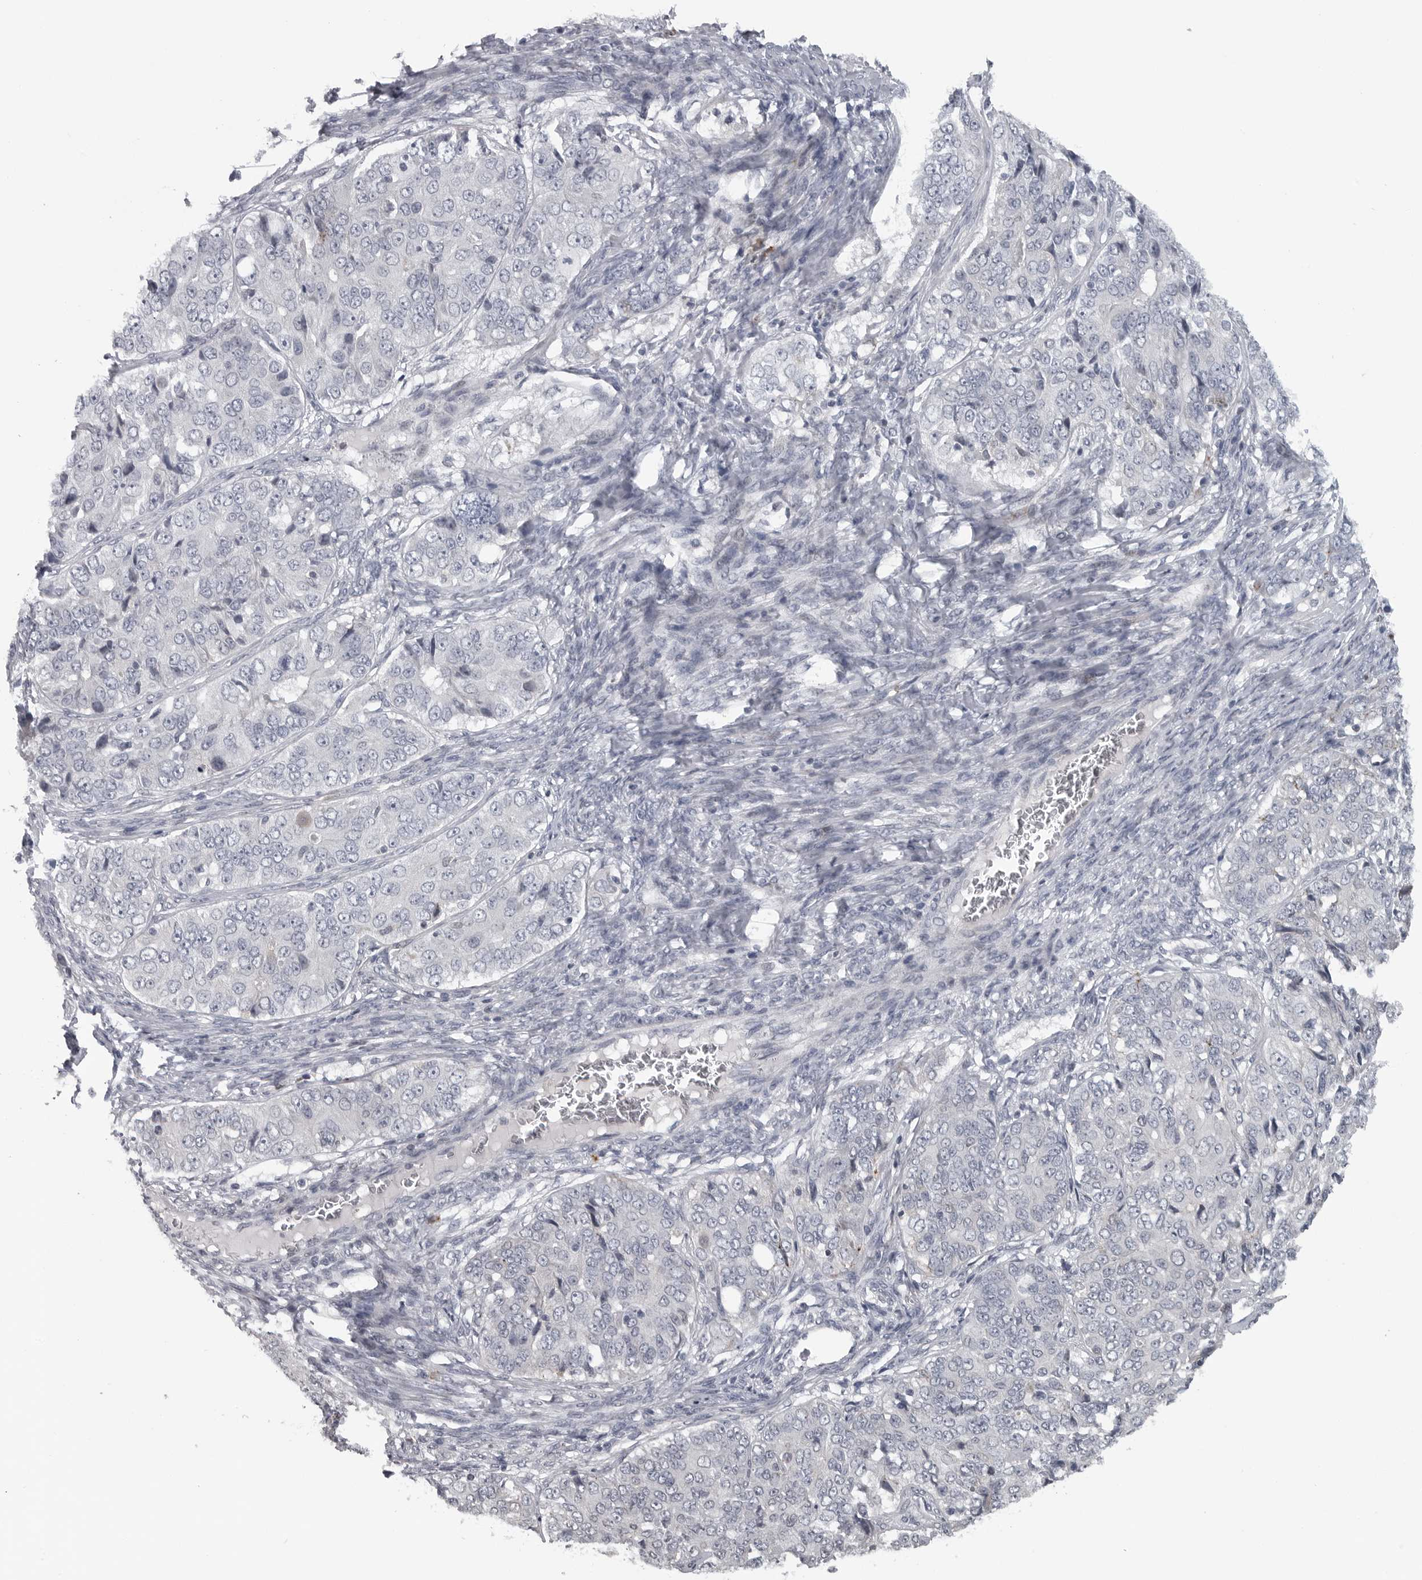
{"staining": {"intensity": "negative", "quantity": "none", "location": "none"}, "tissue": "ovarian cancer", "cell_type": "Tumor cells", "image_type": "cancer", "snomed": [{"axis": "morphology", "description": "Carcinoma, endometroid"}, {"axis": "topography", "description": "Ovary"}], "caption": "Human ovarian endometroid carcinoma stained for a protein using immunohistochemistry (IHC) displays no expression in tumor cells.", "gene": "LYSMD1", "patient": {"sex": "female", "age": 51}}